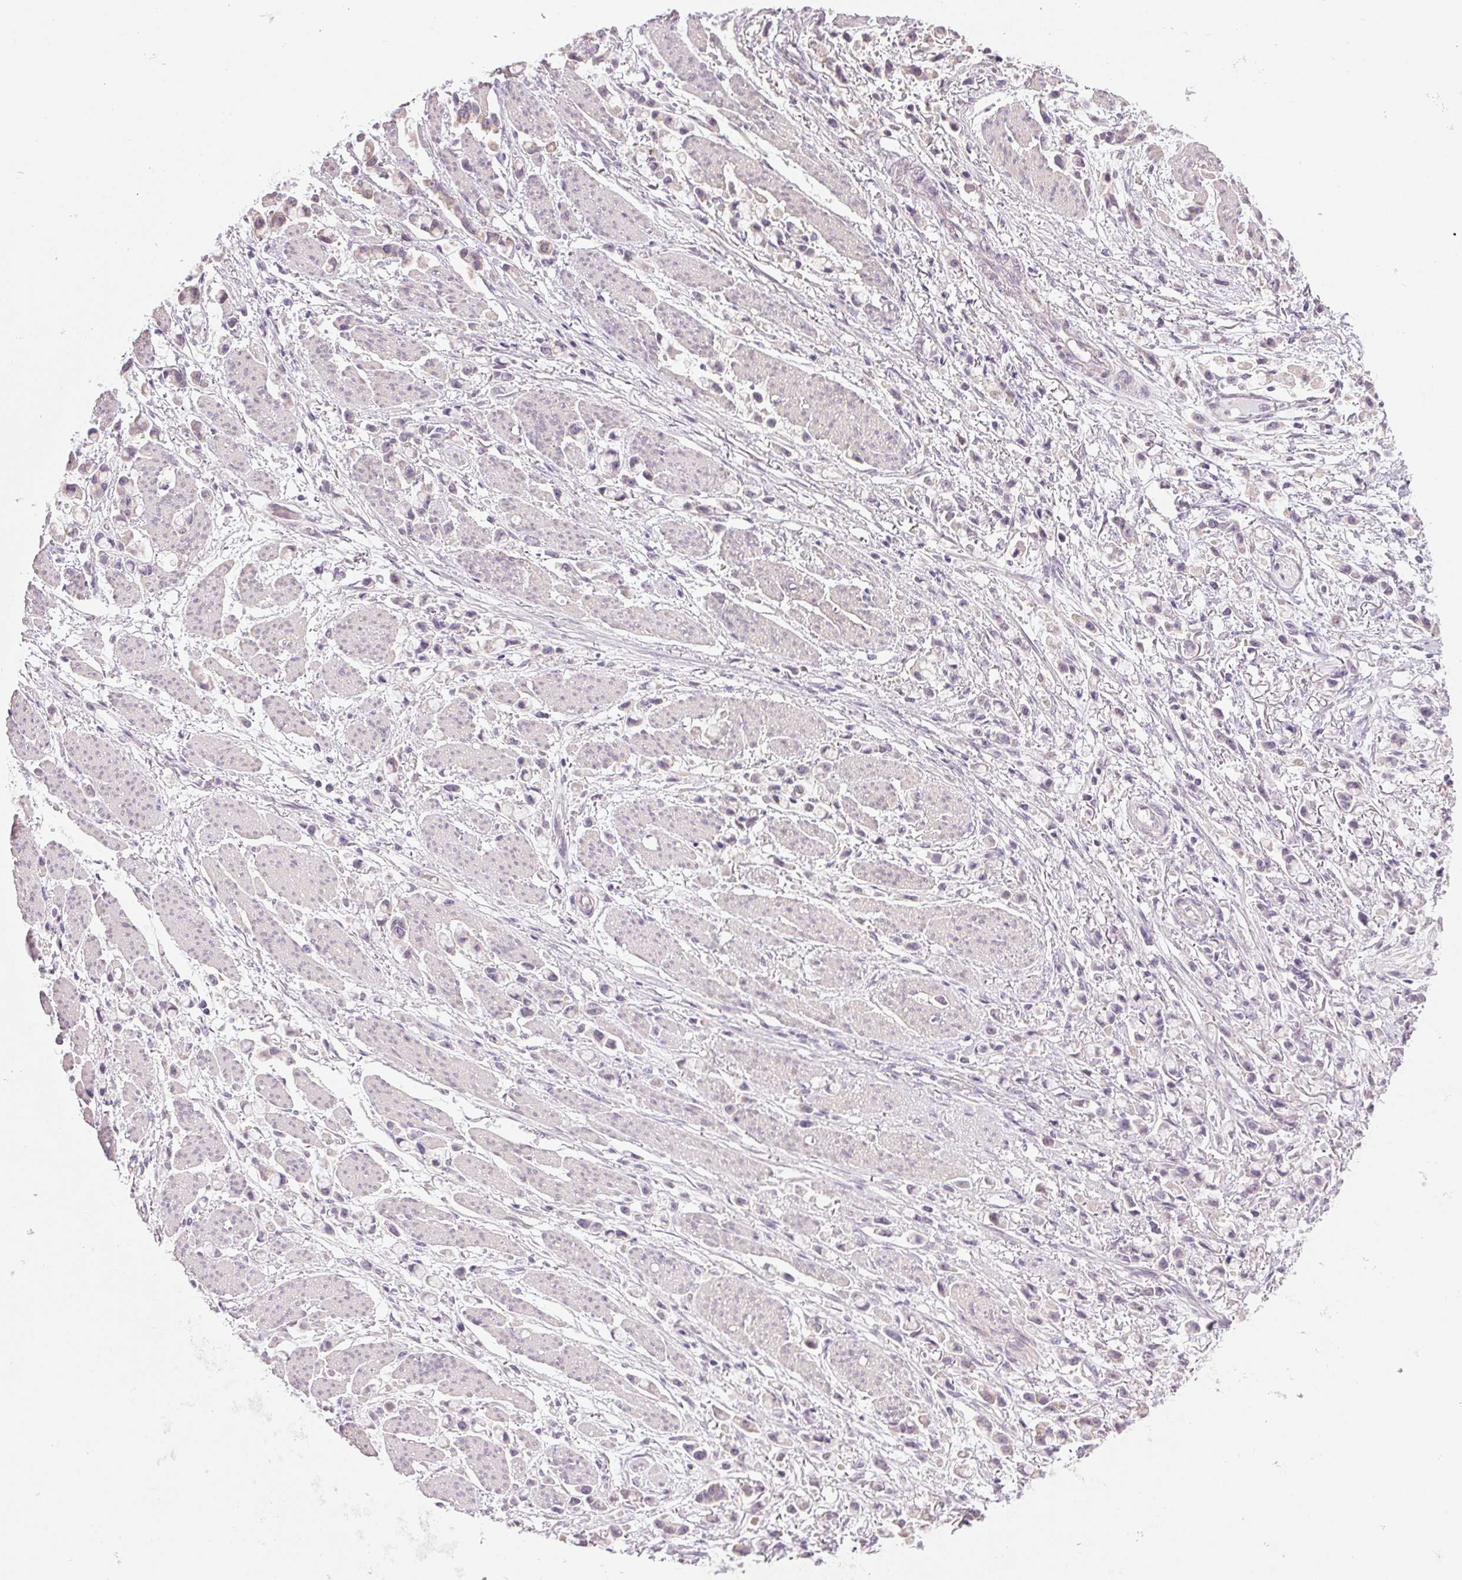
{"staining": {"intensity": "negative", "quantity": "none", "location": "none"}, "tissue": "stomach cancer", "cell_type": "Tumor cells", "image_type": "cancer", "snomed": [{"axis": "morphology", "description": "Adenocarcinoma, NOS"}, {"axis": "topography", "description": "Stomach"}], "caption": "IHC photomicrograph of neoplastic tissue: human stomach adenocarcinoma stained with DAB (3,3'-diaminobenzidine) shows no significant protein staining in tumor cells. (Stains: DAB IHC with hematoxylin counter stain, Microscopy: brightfield microscopy at high magnification).", "gene": "MYBL1", "patient": {"sex": "female", "age": 81}}